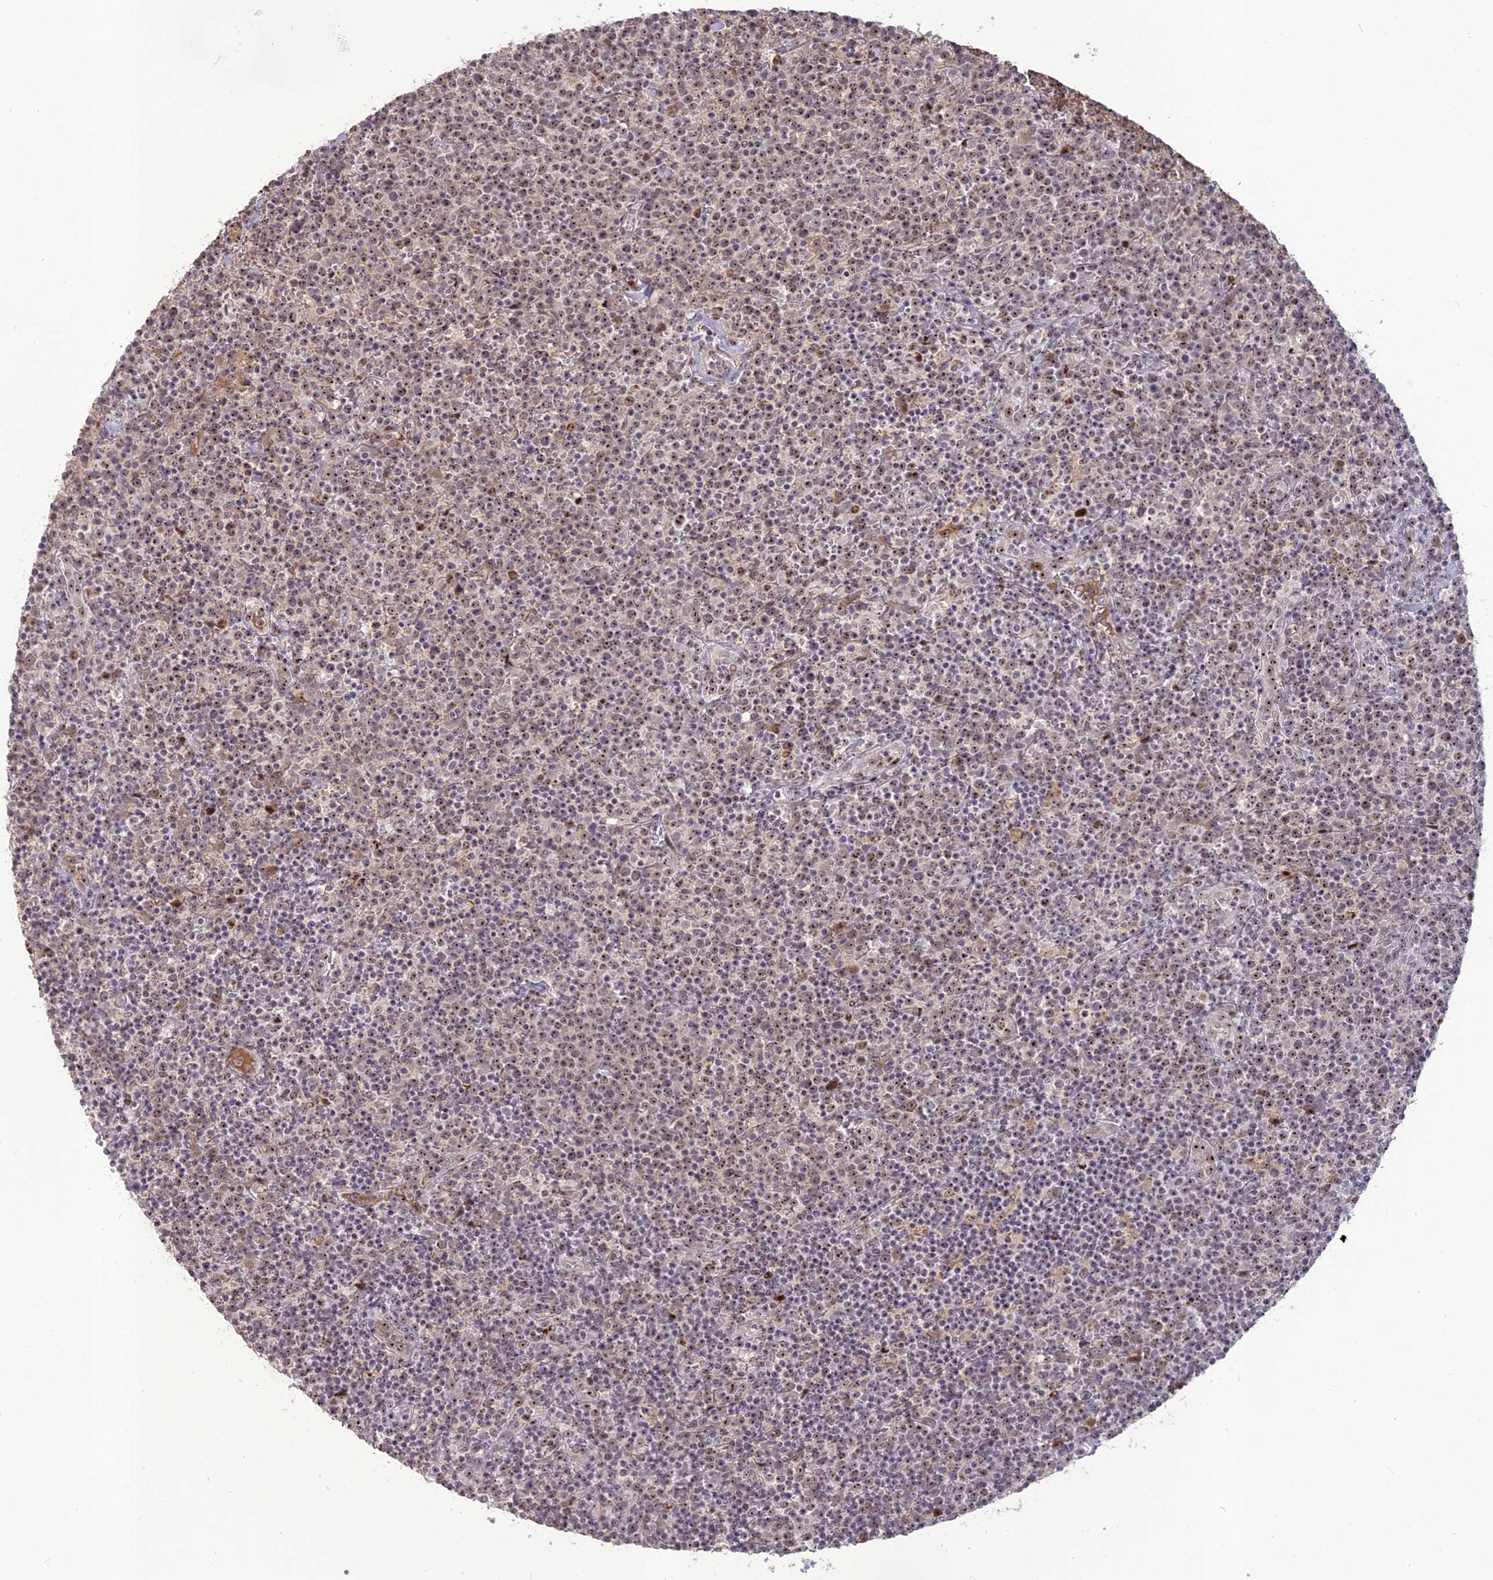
{"staining": {"intensity": "moderate", "quantity": "25%-75%", "location": "nuclear"}, "tissue": "lymphoma", "cell_type": "Tumor cells", "image_type": "cancer", "snomed": [{"axis": "morphology", "description": "Malignant lymphoma, non-Hodgkin's type, High grade"}, {"axis": "topography", "description": "Lymph node"}], "caption": "DAB (3,3'-diaminobenzidine) immunohistochemical staining of human lymphoma demonstrates moderate nuclear protein positivity in about 25%-75% of tumor cells.", "gene": "FAM131A", "patient": {"sex": "male", "age": 61}}